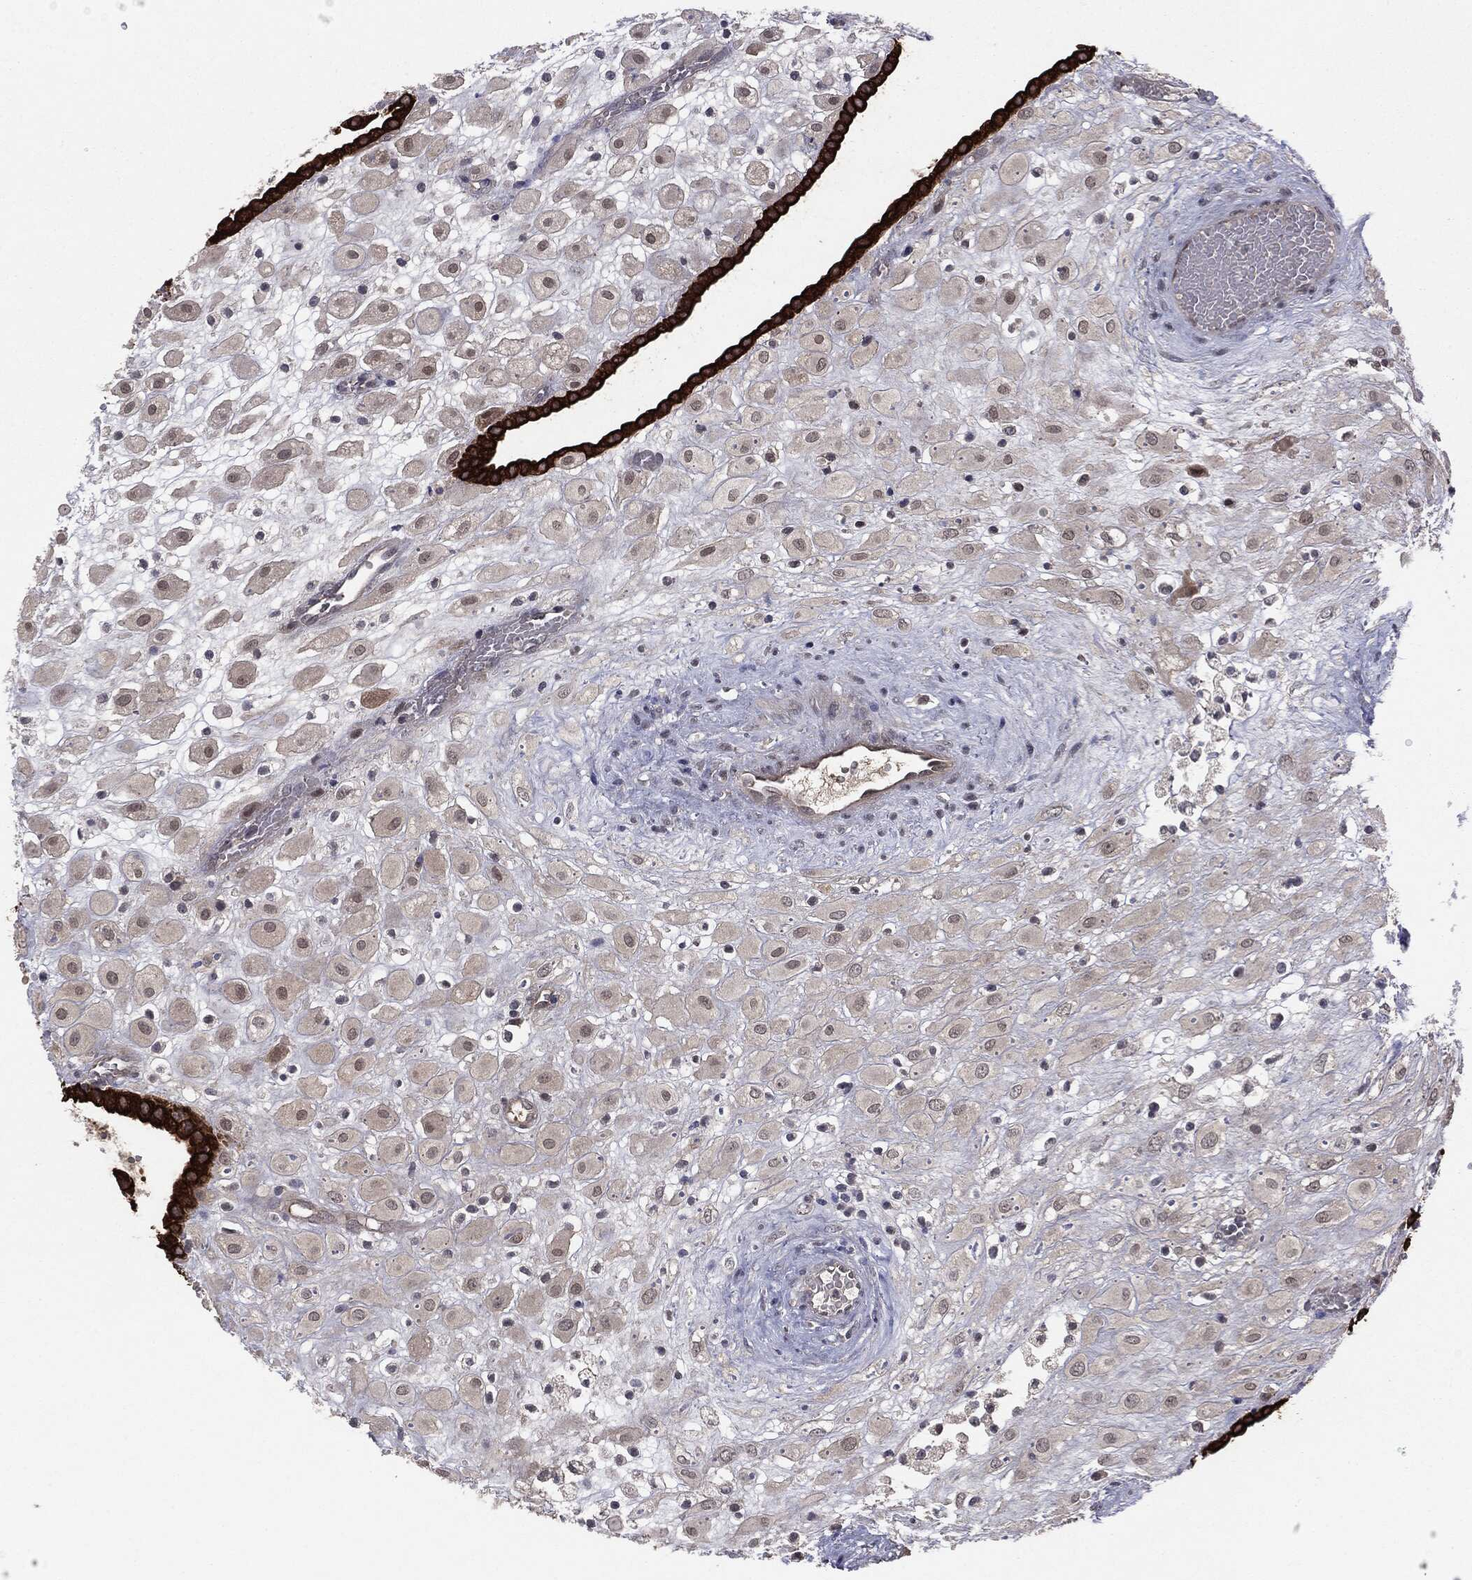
{"staining": {"intensity": "weak", "quantity": "<25%", "location": "cytoplasmic/membranous,nuclear"}, "tissue": "placenta", "cell_type": "Decidual cells", "image_type": "normal", "snomed": [{"axis": "morphology", "description": "Normal tissue, NOS"}, {"axis": "topography", "description": "Placenta"}], "caption": "Immunohistochemical staining of benign placenta displays no significant positivity in decidual cells.", "gene": "KRT7", "patient": {"sex": "female", "age": 24}}